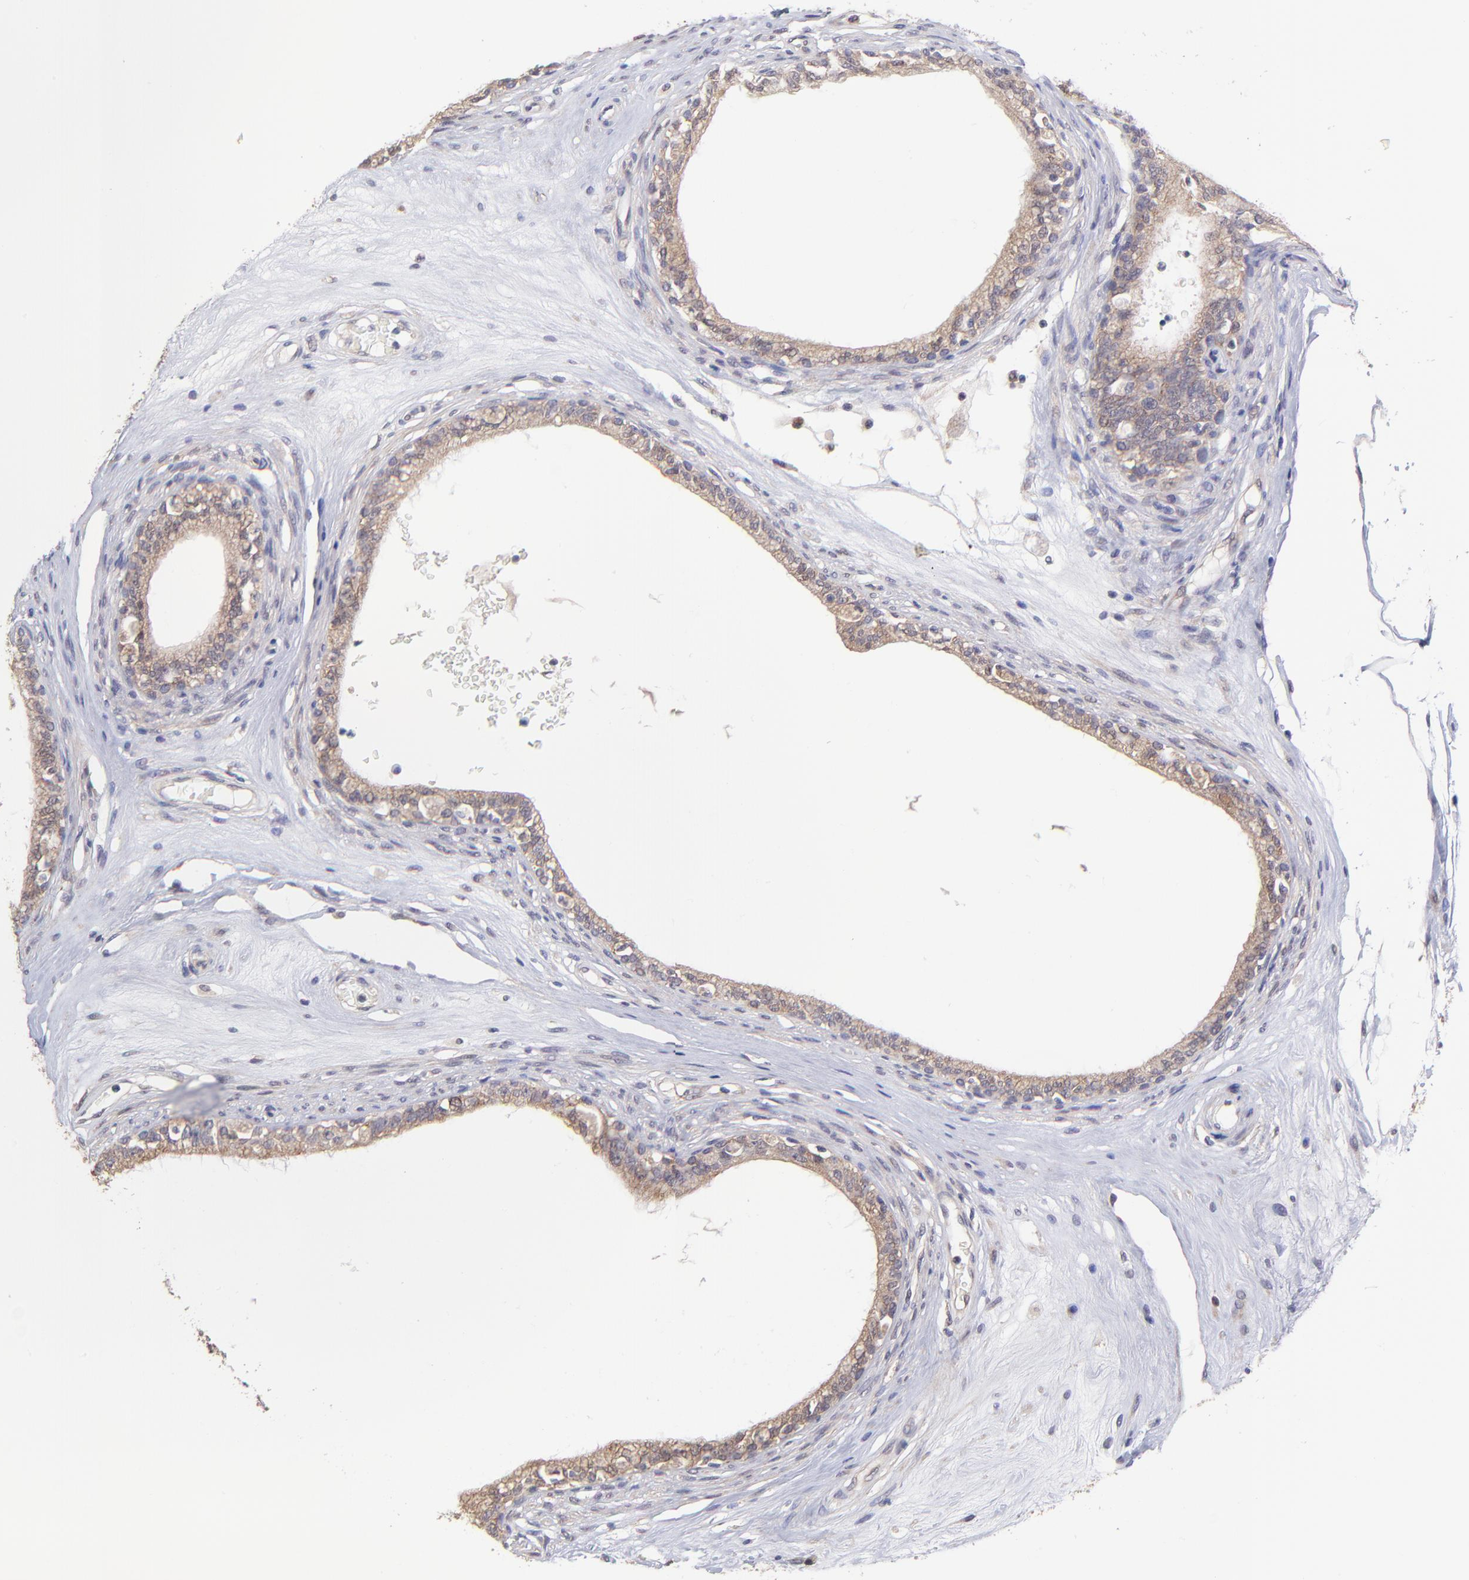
{"staining": {"intensity": "moderate", "quantity": ">75%", "location": "cytoplasmic/membranous"}, "tissue": "epididymis", "cell_type": "Glandular cells", "image_type": "normal", "snomed": [{"axis": "morphology", "description": "Normal tissue, NOS"}, {"axis": "morphology", "description": "Inflammation, NOS"}, {"axis": "topography", "description": "Epididymis"}], "caption": "High-magnification brightfield microscopy of unremarkable epididymis stained with DAB (3,3'-diaminobenzidine) (brown) and counterstained with hematoxylin (blue). glandular cells exhibit moderate cytoplasmic/membranous positivity is identified in approximately>75% of cells. The protein is shown in brown color, while the nuclei are stained blue.", "gene": "NSF", "patient": {"sex": "male", "age": 84}}